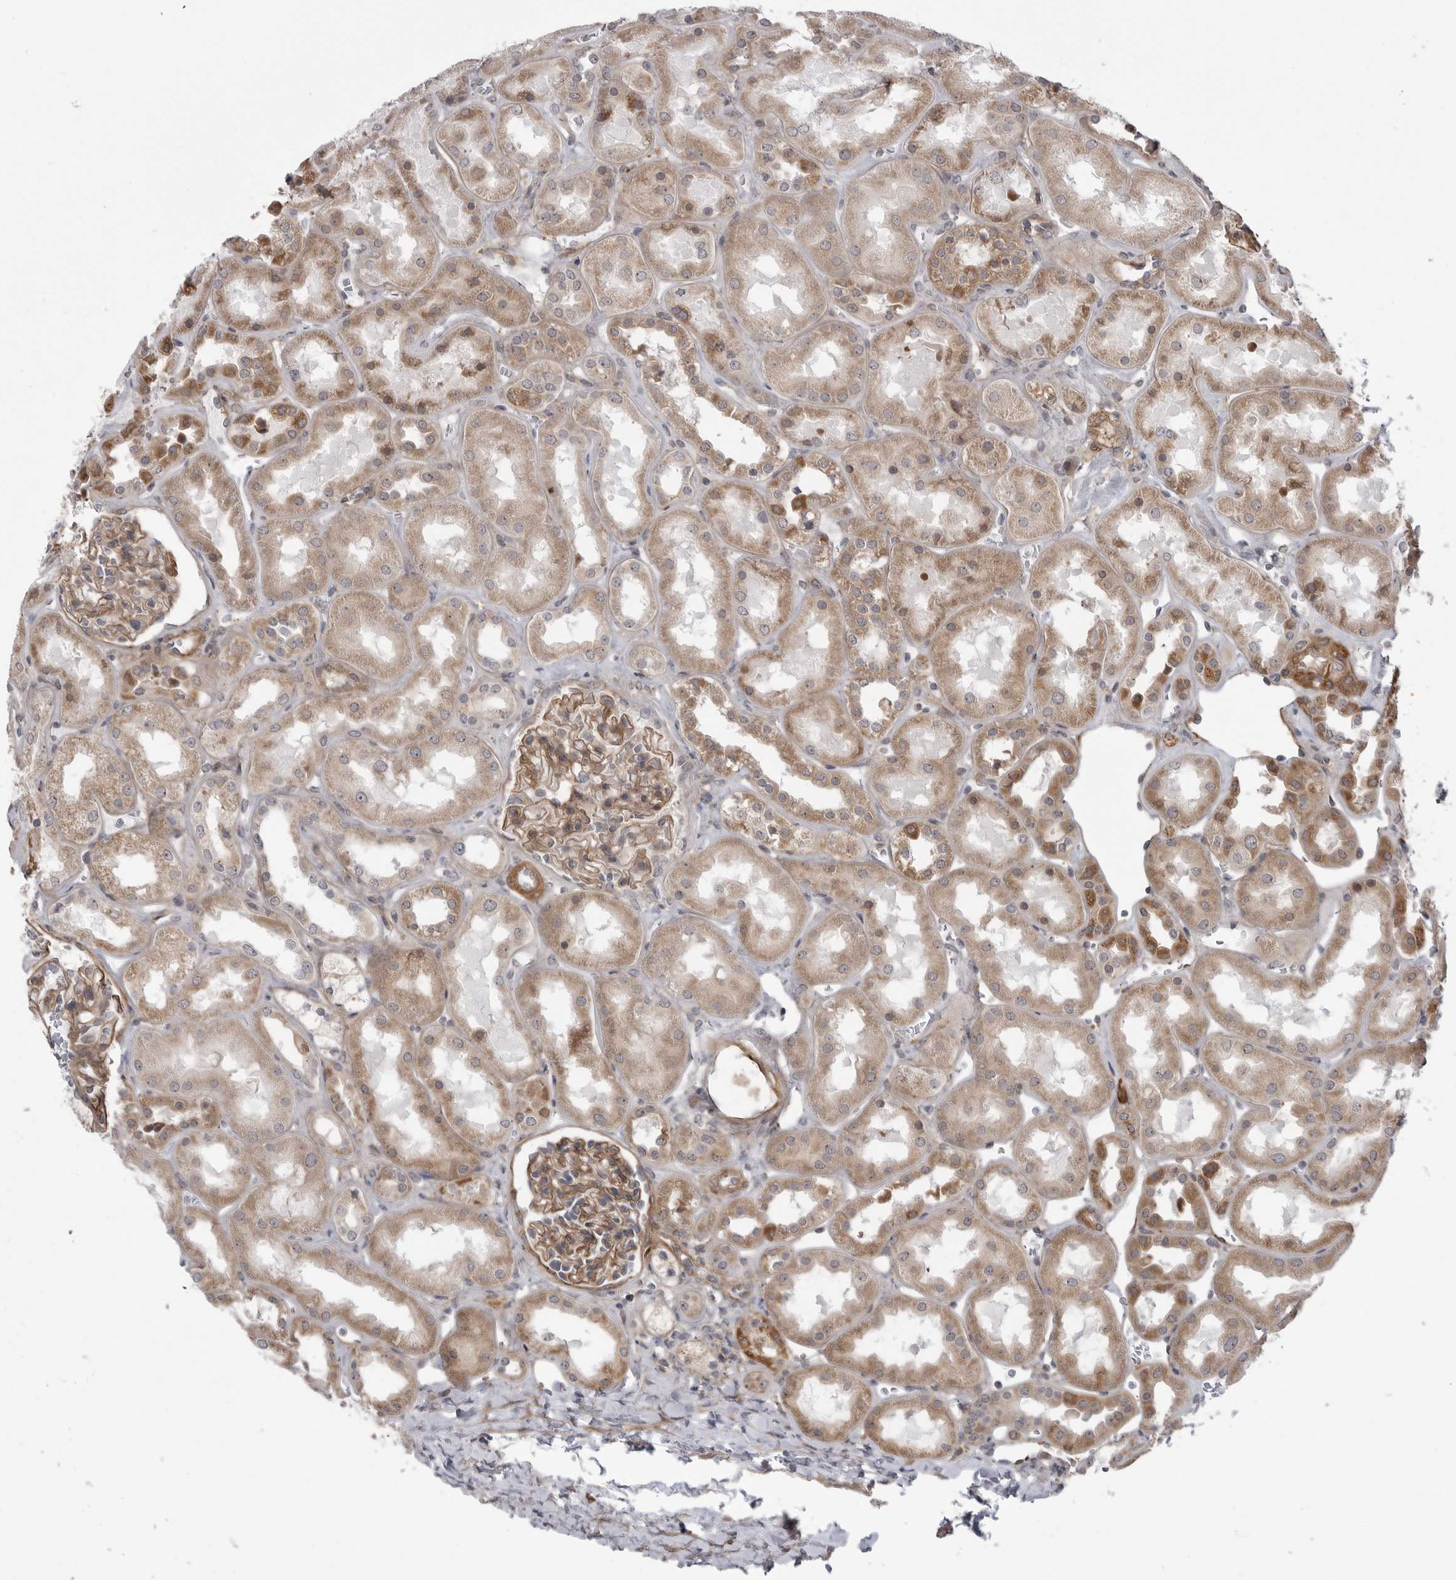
{"staining": {"intensity": "moderate", "quantity": ">75%", "location": "cytoplasmic/membranous"}, "tissue": "kidney", "cell_type": "Cells in glomeruli", "image_type": "normal", "snomed": [{"axis": "morphology", "description": "Normal tissue, NOS"}, {"axis": "topography", "description": "Kidney"}], "caption": "A brown stain shows moderate cytoplasmic/membranous positivity of a protein in cells in glomeruli of unremarkable human kidney.", "gene": "SCP2", "patient": {"sex": "male", "age": 70}}